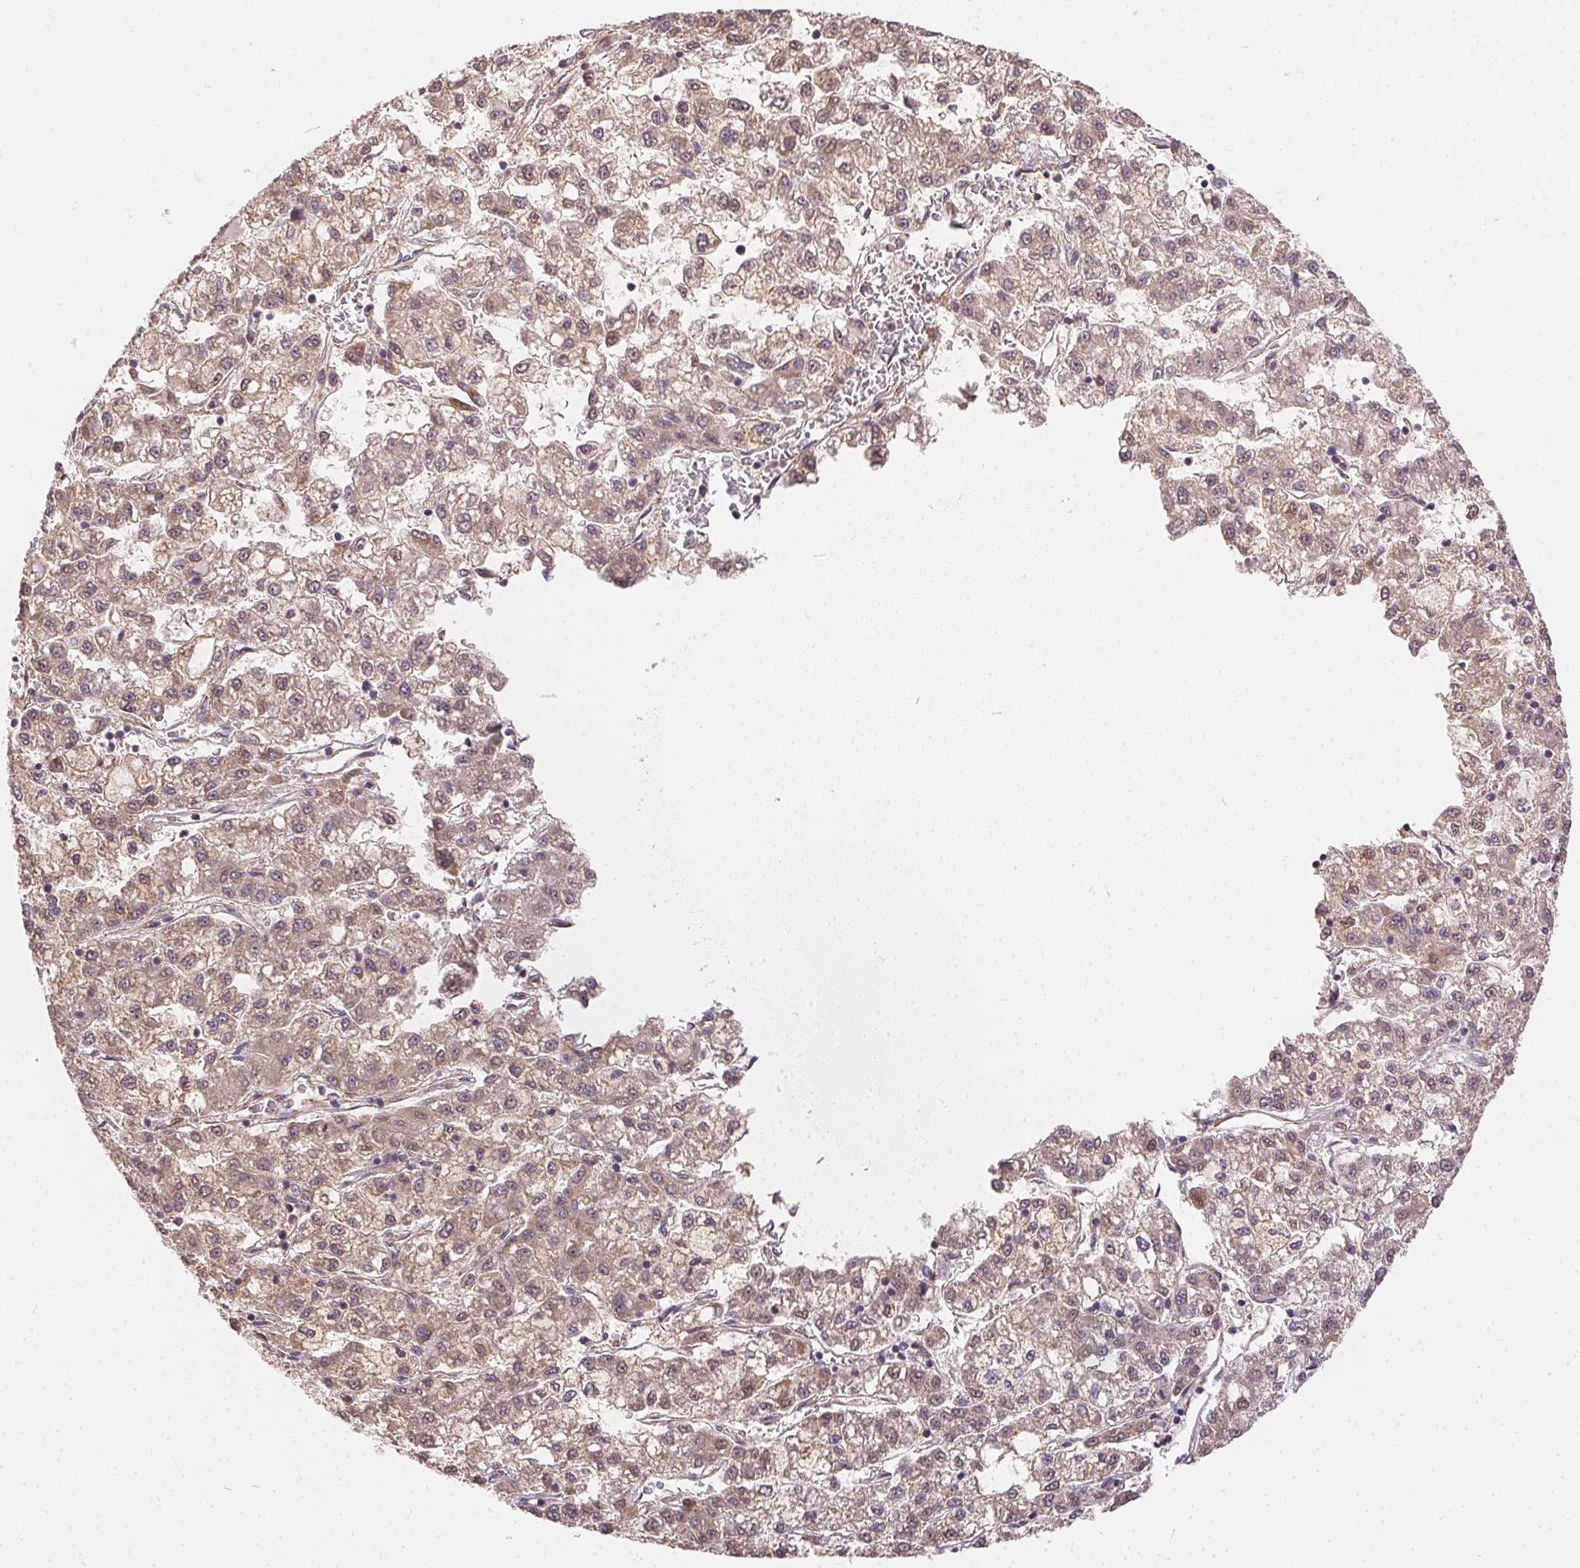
{"staining": {"intensity": "weak", "quantity": ">75%", "location": "cytoplasmic/membranous,nuclear"}, "tissue": "liver cancer", "cell_type": "Tumor cells", "image_type": "cancer", "snomed": [{"axis": "morphology", "description": "Carcinoma, Hepatocellular, NOS"}, {"axis": "topography", "description": "Liver"}], "caption": "An immunohistochemistry (IHC) photomicrograph of neoplastic tissue is shown. Protein staining in brown highlights weak cytoplasmic/membranous and nuclear positivity in liver cancer within tumor cells. (DAB (3,3'-diaminobenzidine) IHC with brightfield microscopy, high magnification).", "gene": "REV3L", "patient": {"sex": "male", "age": 40}}